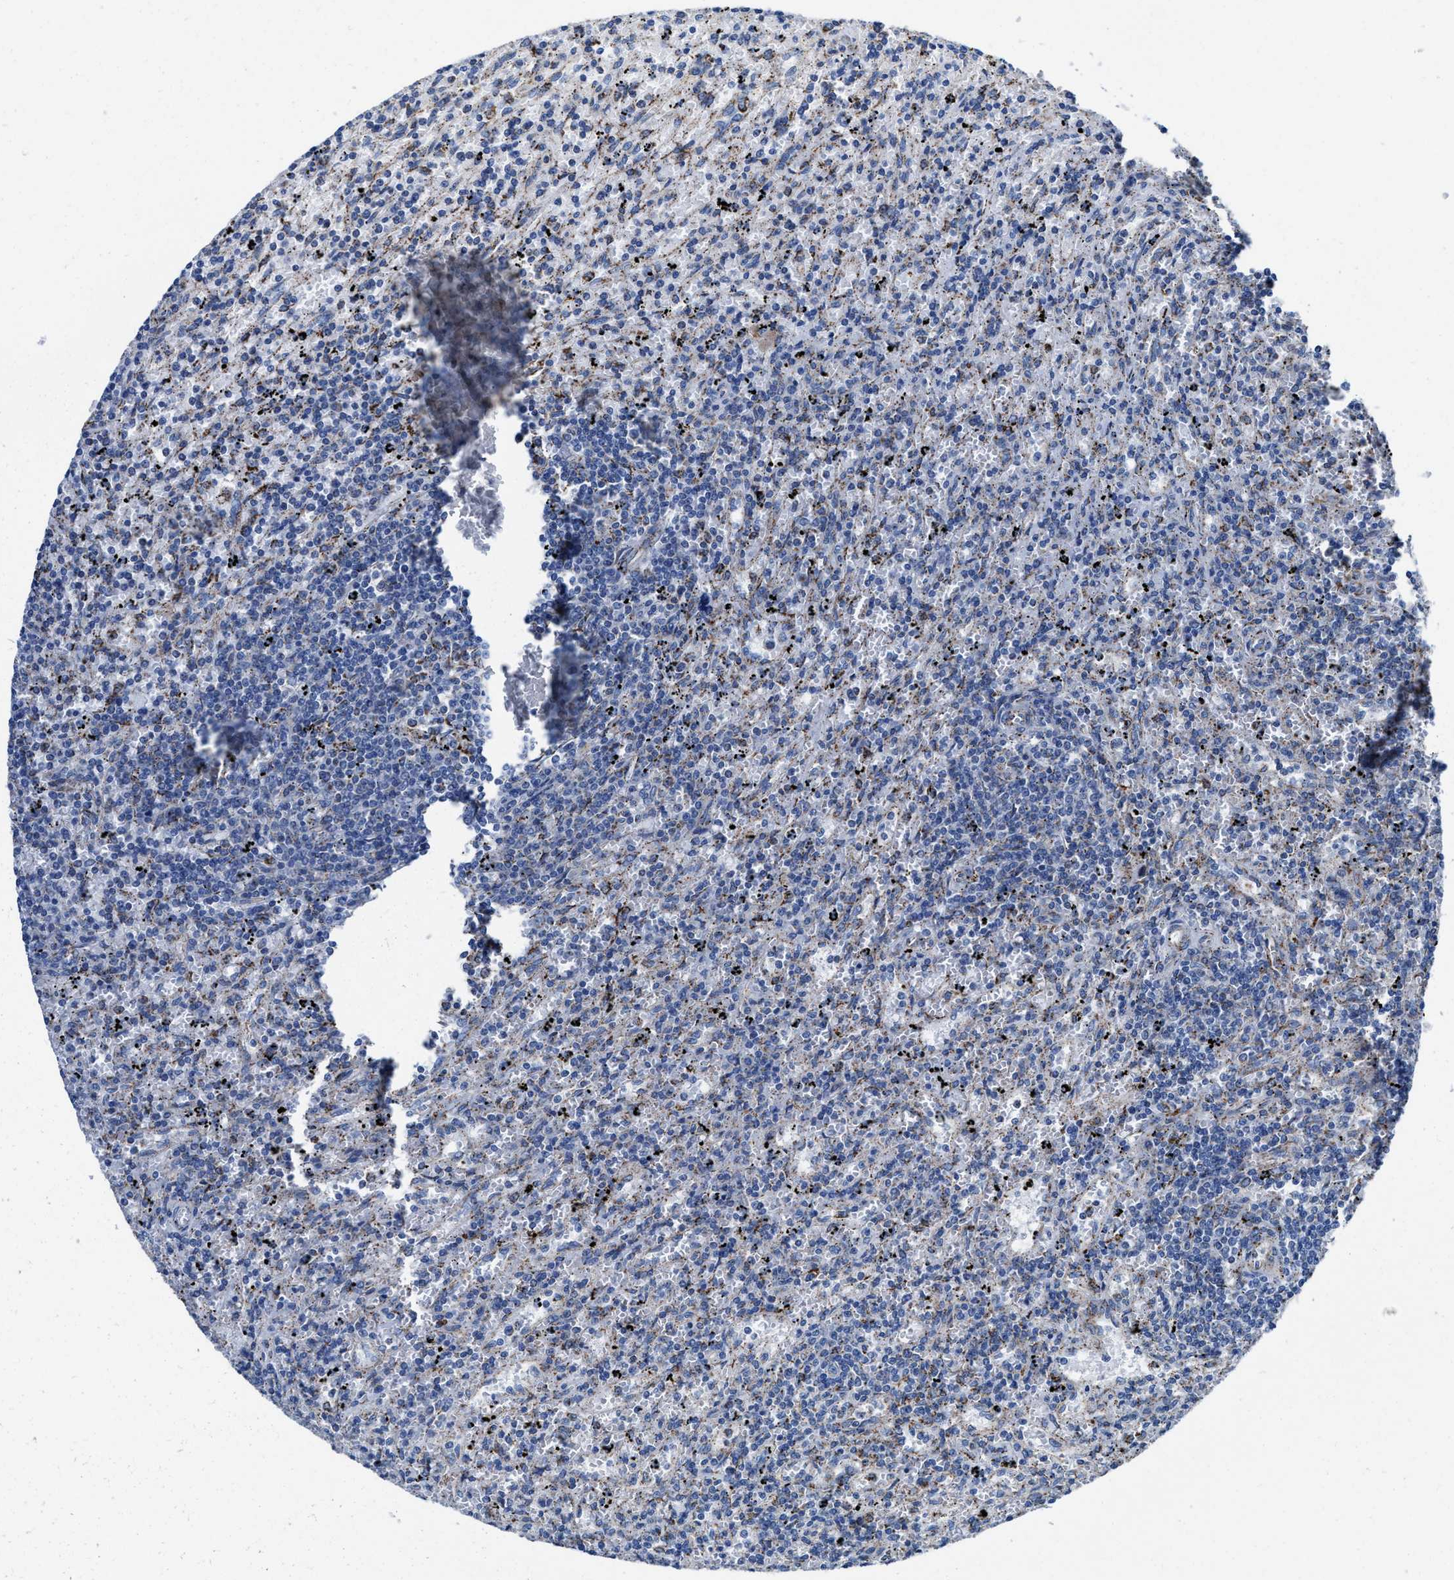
{"staining": {"intensity": "negative", "quantity": "none", "location": "none"}, "tissue": "lymphoma", "cell_type": "Tumor cells", "image_type": "cancer", "snomed": [{"axis": "morphology", "description": "Malignant lymphoma, non-Hodgkin's type, Low grade"}, {"axis": "topography", "description": "Spleen"}], "caption": "Immunohistochemical staining of lymphoma shows no significant positivity in tumor cells.", "gene": "ALDH1B1", "patient": {"sex": "male", "age": 76}}